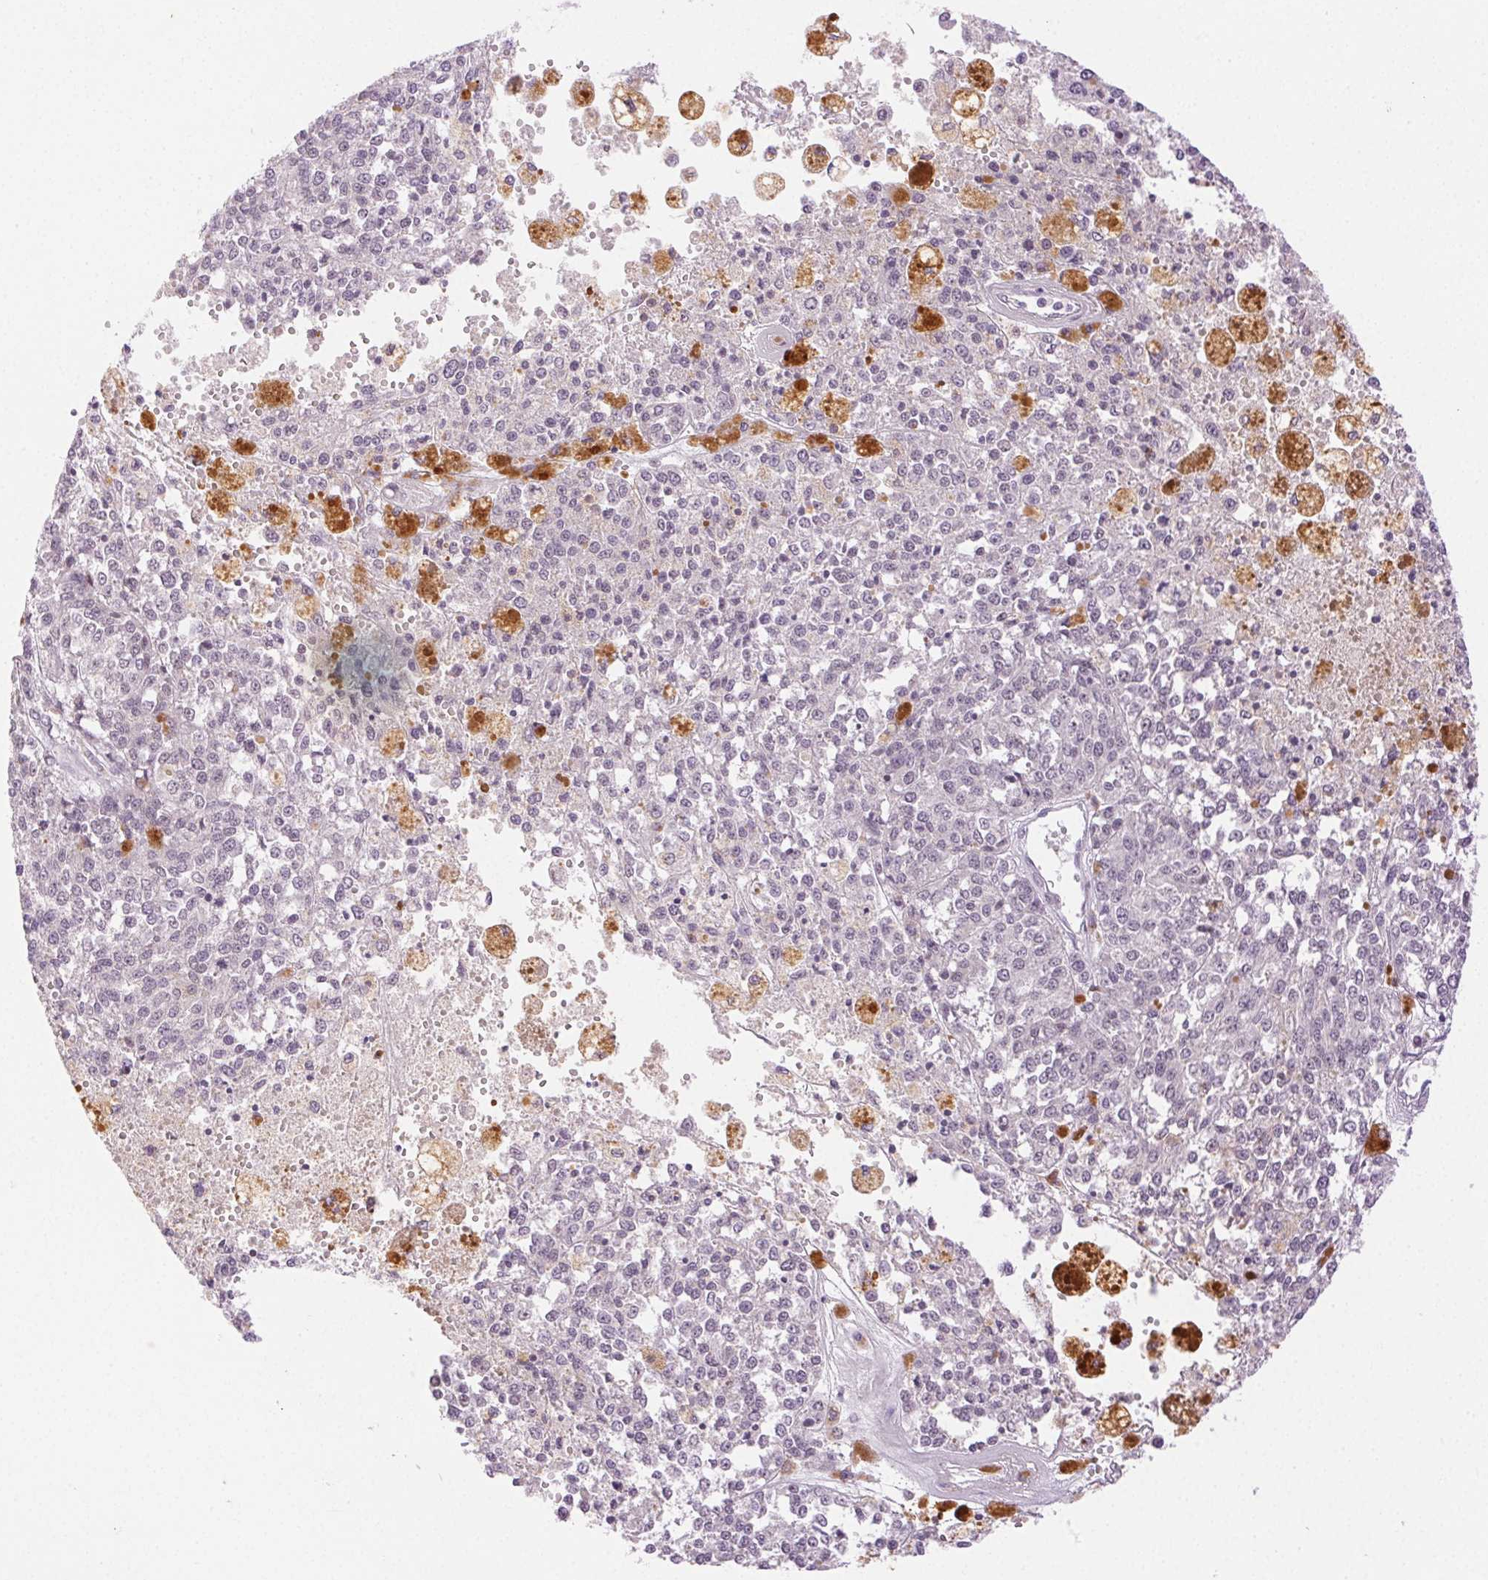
{"staining": {"intensity": "negative", "quantity": "none", "location": "none"}, "tissue": "melanoma", "cell_type": "Tumor cells", "image_type": "cancer", "snomed": [{"axis": "morphology", "description": "Malignant melanoma, Metastatic site"}, {"axis": "topography", "description": "Lymph node"}], "caption": "Immunohistochemistry histopathology image of neoplastic tissue: human melanoma stained with DAB (3,3'-diaminobenzidine) displays no significant protein staining in tumor cells.", "gene": "H2AZ2", "patient": {"sex": "female", "age": 64}}